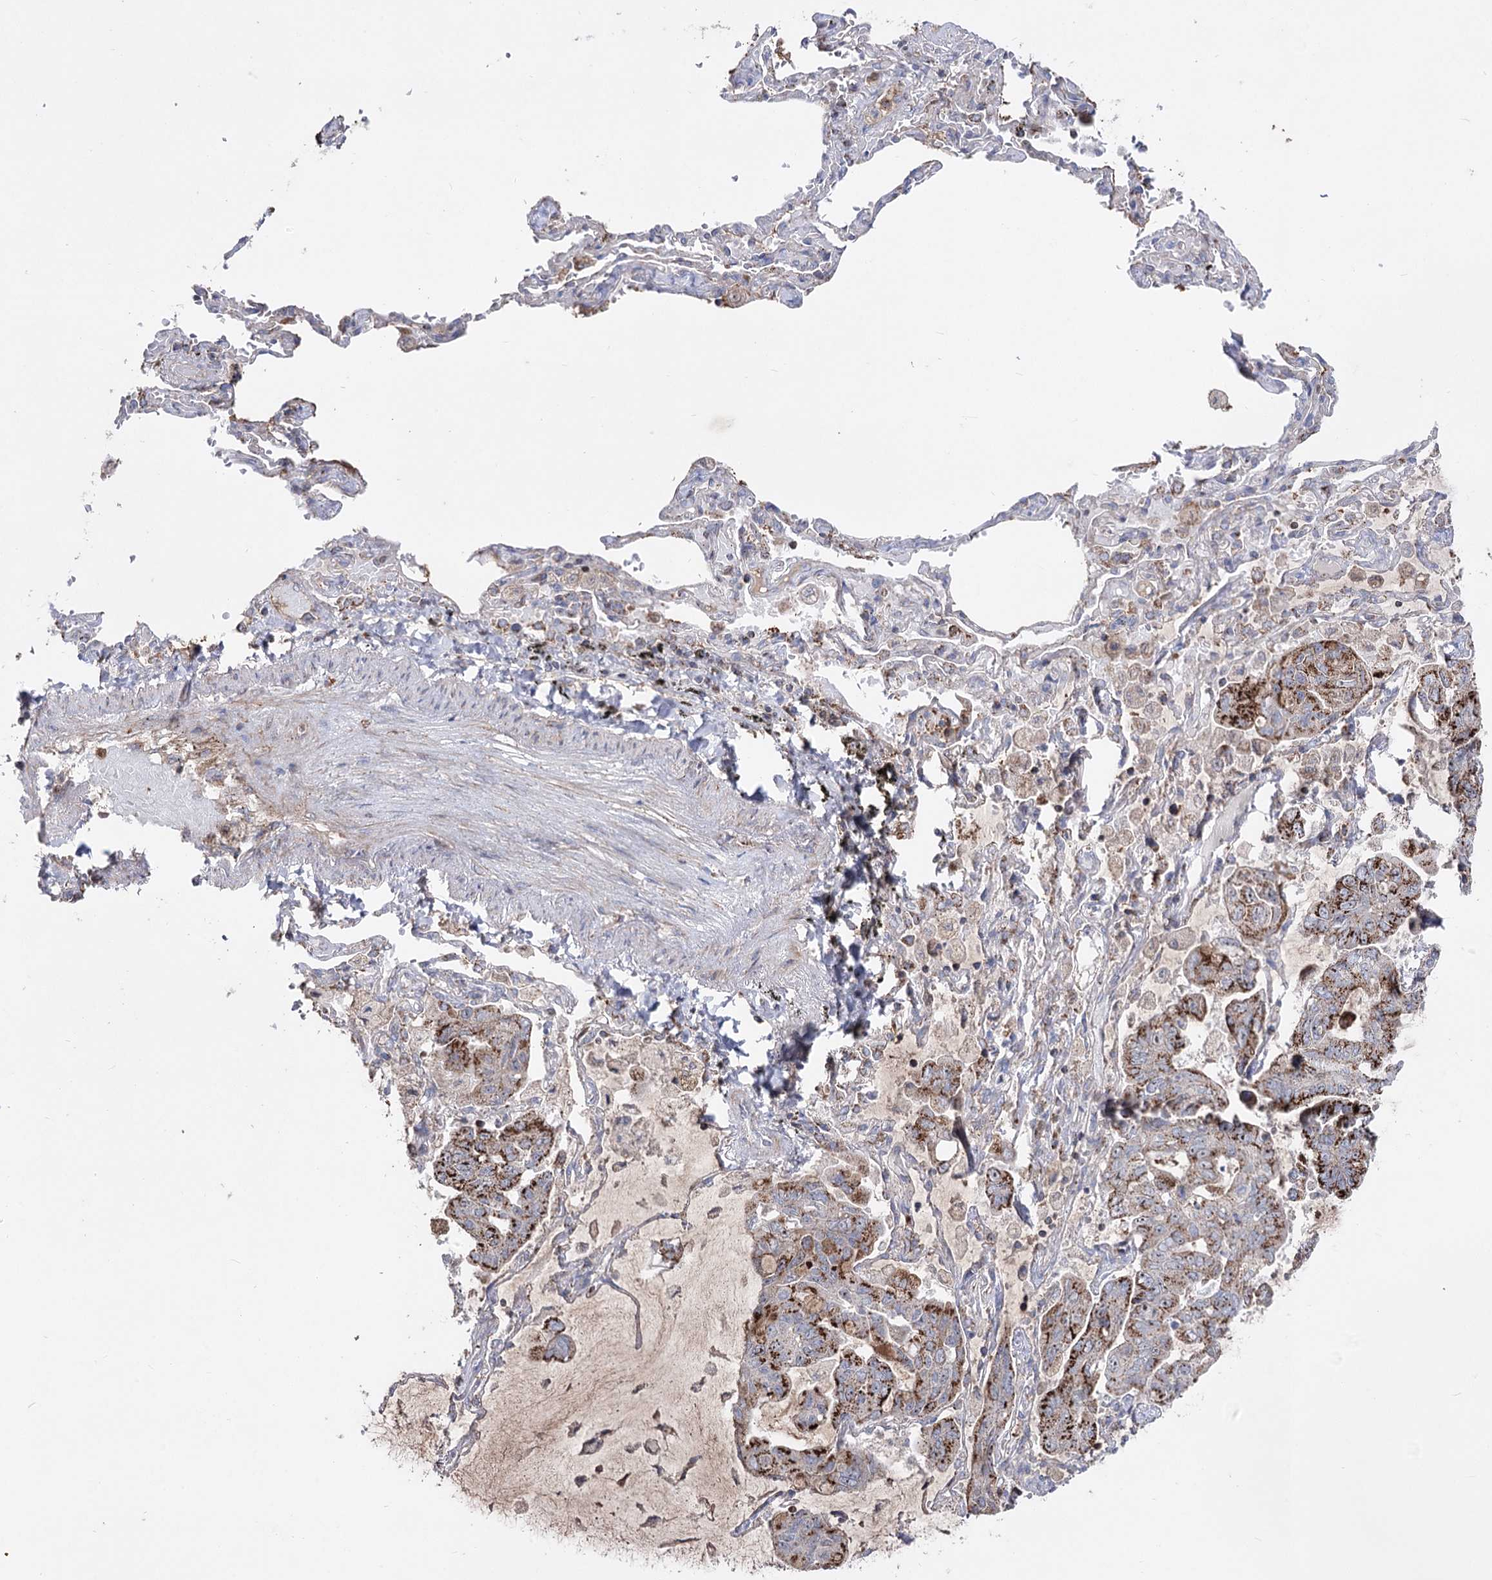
{"staining": {"intensity": "strong", "quantity": ">75%", "location": "cytoplasmic/membranous"}, "tissue": "lung cancer", "cell_type": "Tumor cells", "image_type": "cancer", "snomed": [{"axis": "morphology", "description": "Adenocarcinoma, NOS"}, {"axis": "topography", "description": "Lung"}], "caption": "Lung cancer stained with a brown dye displays strong cytoplasmic/membranous positive positivity in approximately >75% of tumor cells.", "gene": "ARHGAP20", "patient": {"sex": "male", "age": 64}}